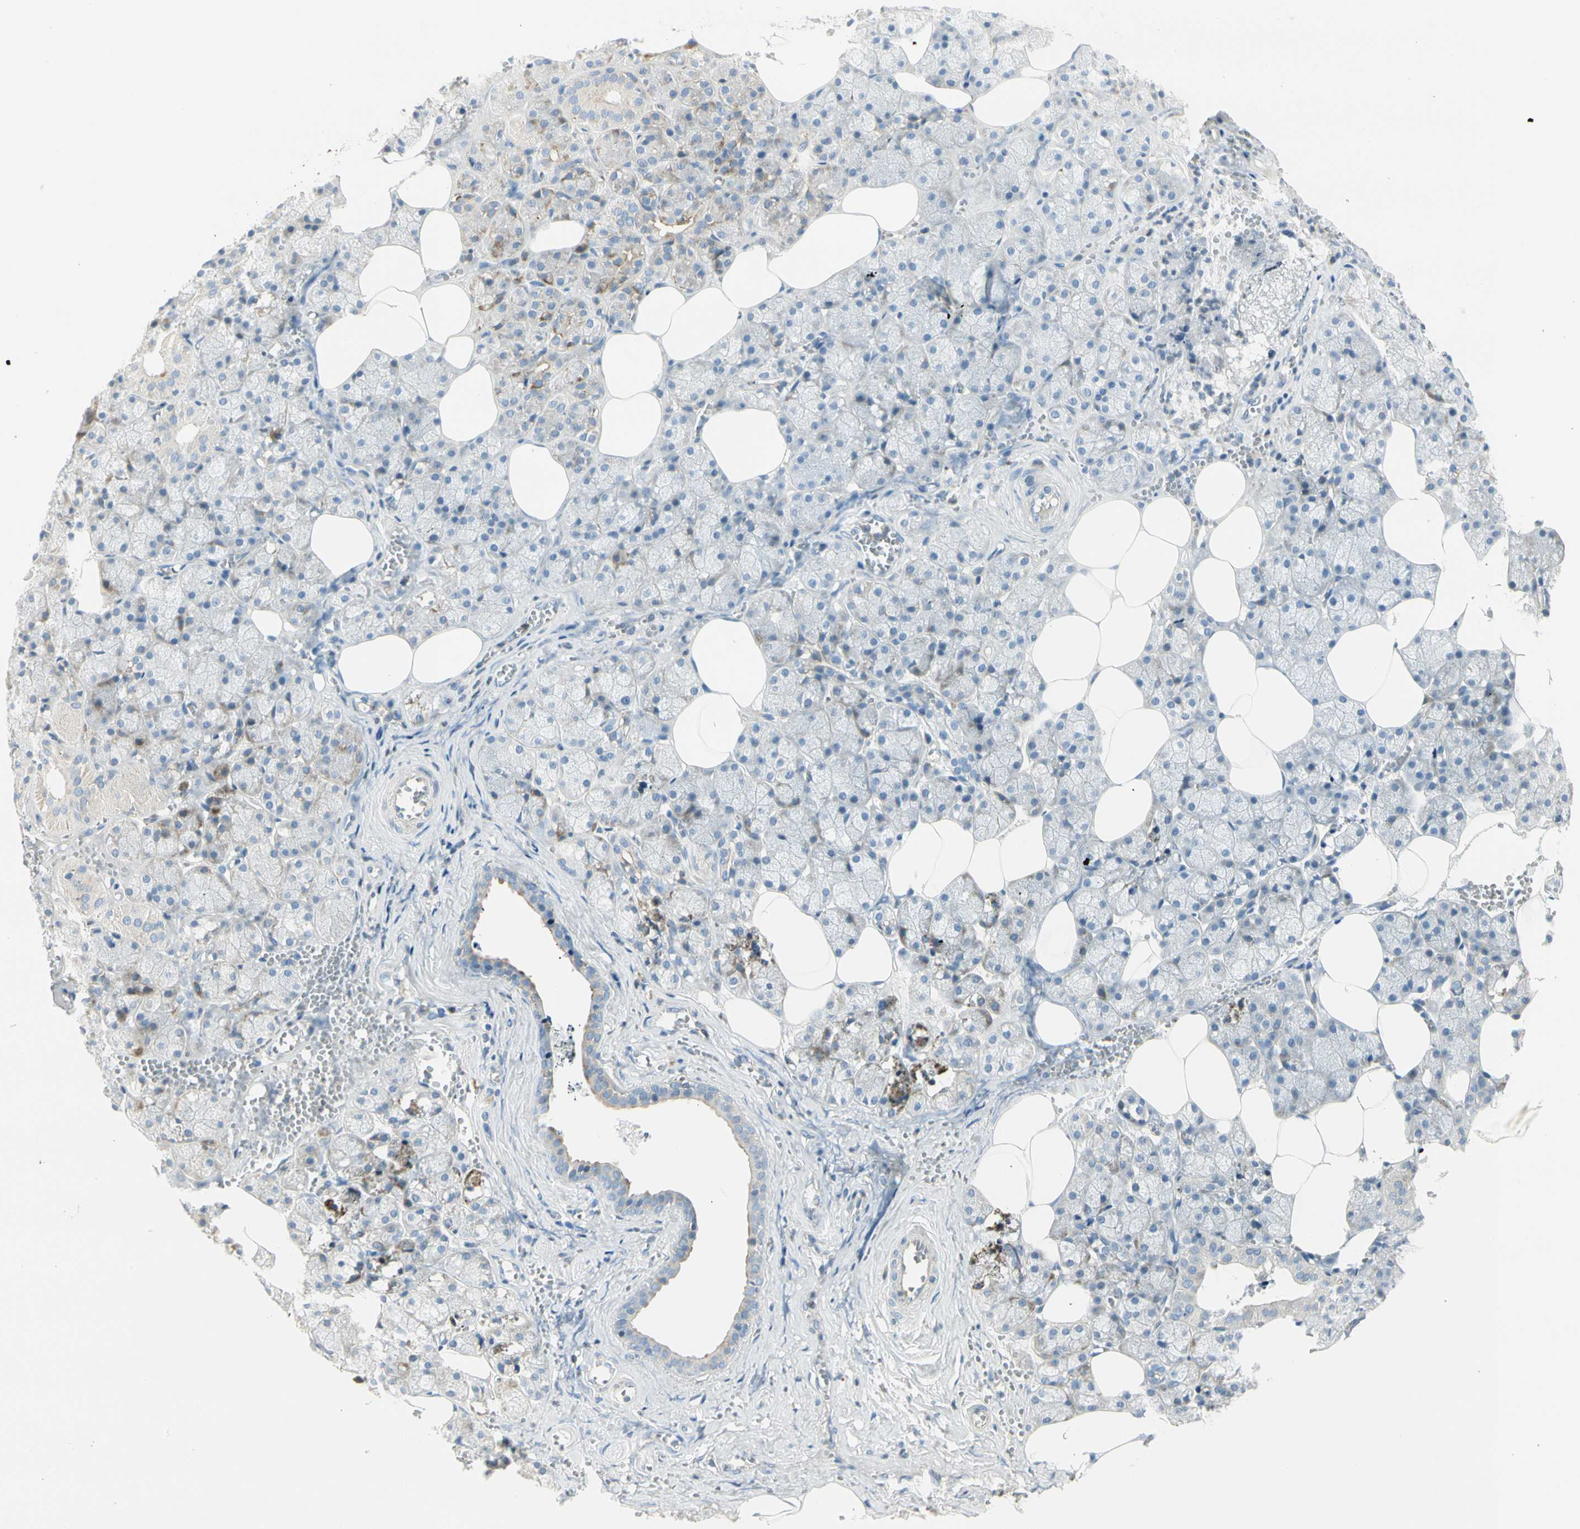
{"staining": {"intensity": "negative", "quantity": "none", "location": "none"}, "tissue": "salivary gland", "cell_type": "Glandular cells", "image_type": "normal", "snomed": [{"axis": "morphology", "description": "Normal tissue, NOS"}, {"axis": "topography", "description": "Salivary gland"}], "caption": "Salivary gland was stained to show a protein in brown. There is no significant staining in glandular cells. (DAB (3,3'-diaminobenzidine) IHC with hematoxylin counter stain).", "gene": "TNFSF11", "patient": {"sex": "male", "age": 62}}